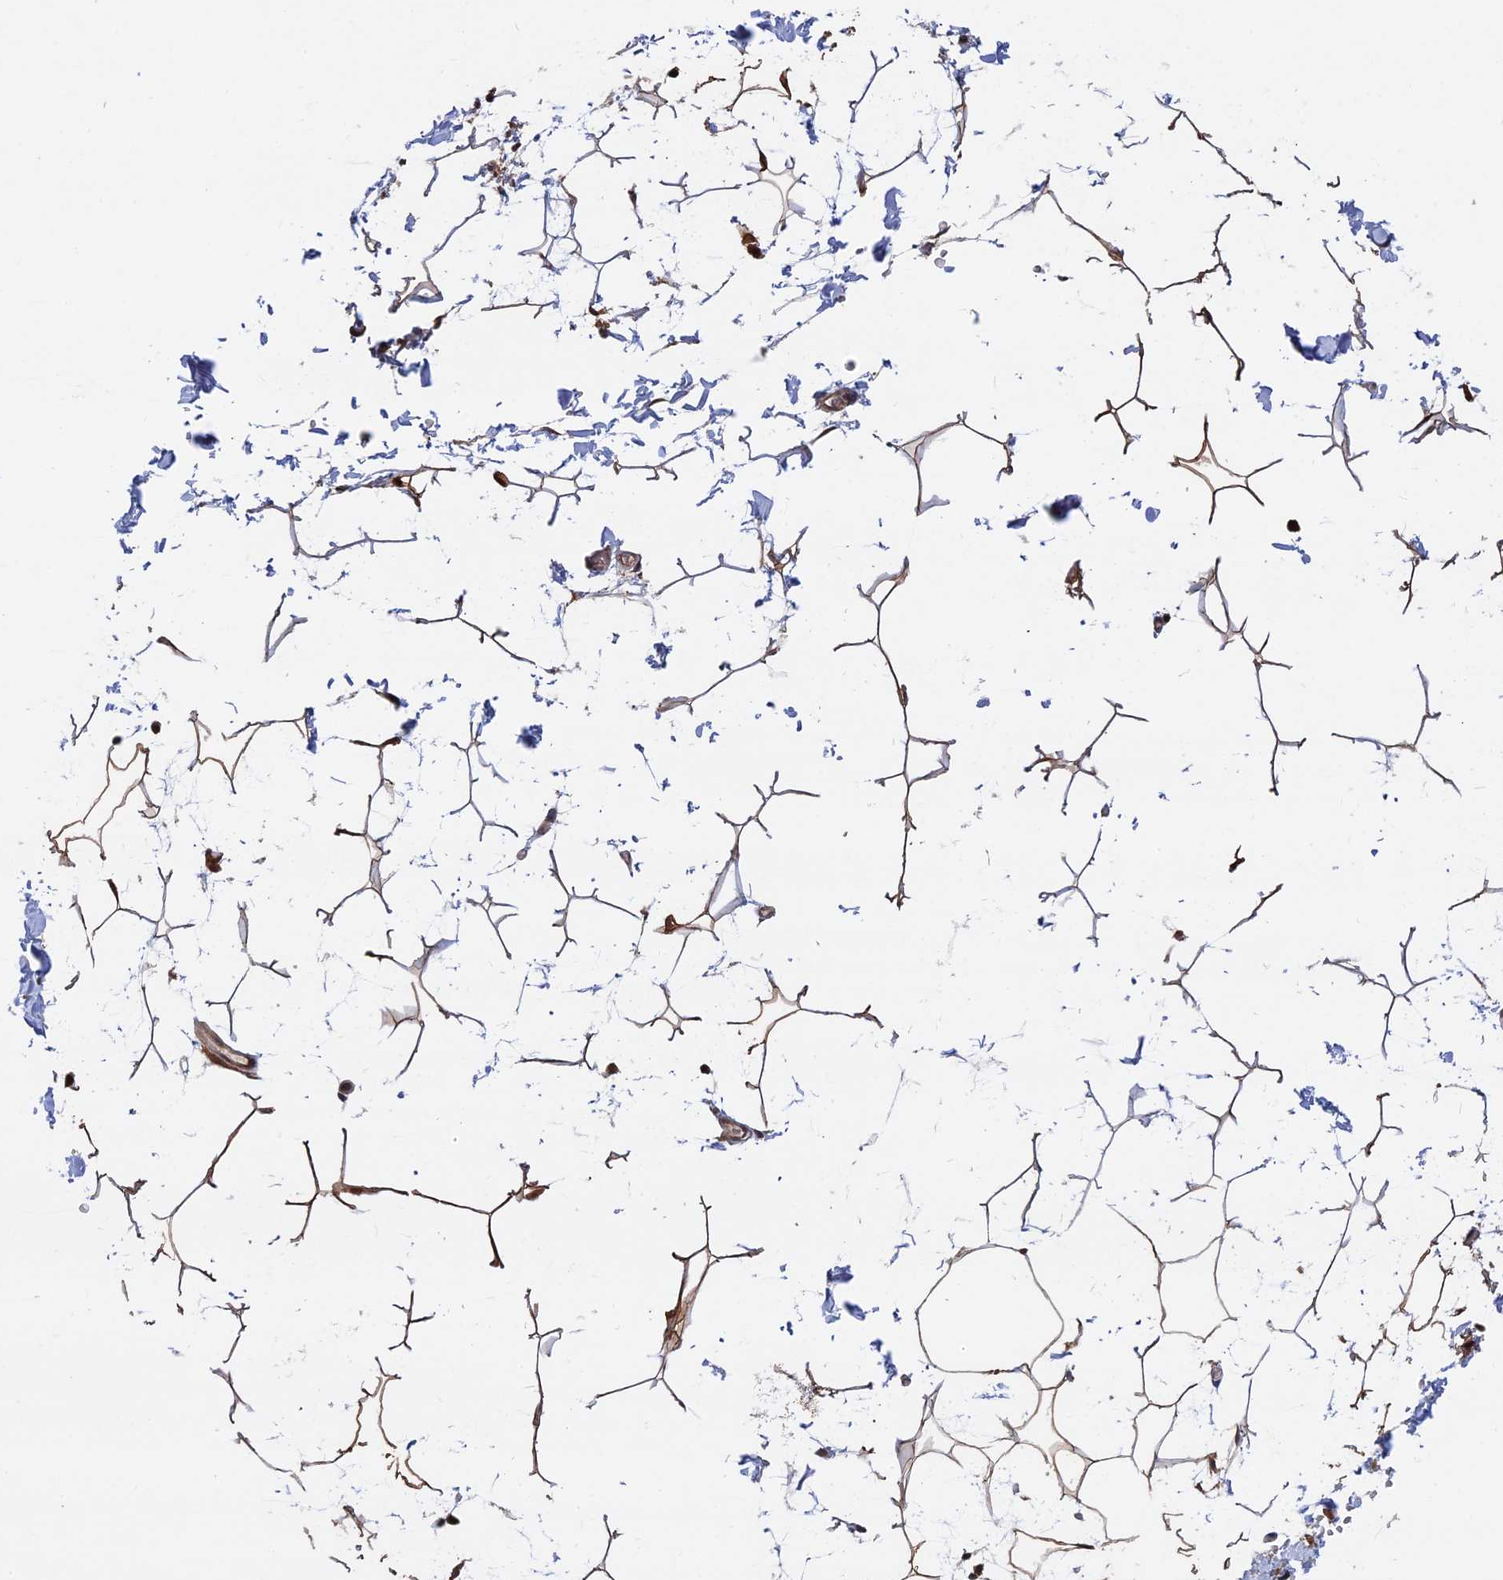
{"staining": {"intensity": "weak", "quantity": "25%-75%", "location": "cytoplasmic/membranous"}, "tissue": "adipose tissue", "cell_type": "Adipocytes", "image_type": "normal", "snomed": [{"axis": "morphology", "description": "Normal tissue, NOS"}, {"axis": "topography", "description": "Gallbladder"}, {"axis": "topography", "description": "Peripheral nerve tissue"}], "caption": "Immunohistochemical staining of unremarkable adipose tissue displays low levels of weak cytoplasmic/membranous staining in about 25%-75% of adipocytes.", "gene": "BLVRA", "patient": {"sex": "male", "age": 38}}